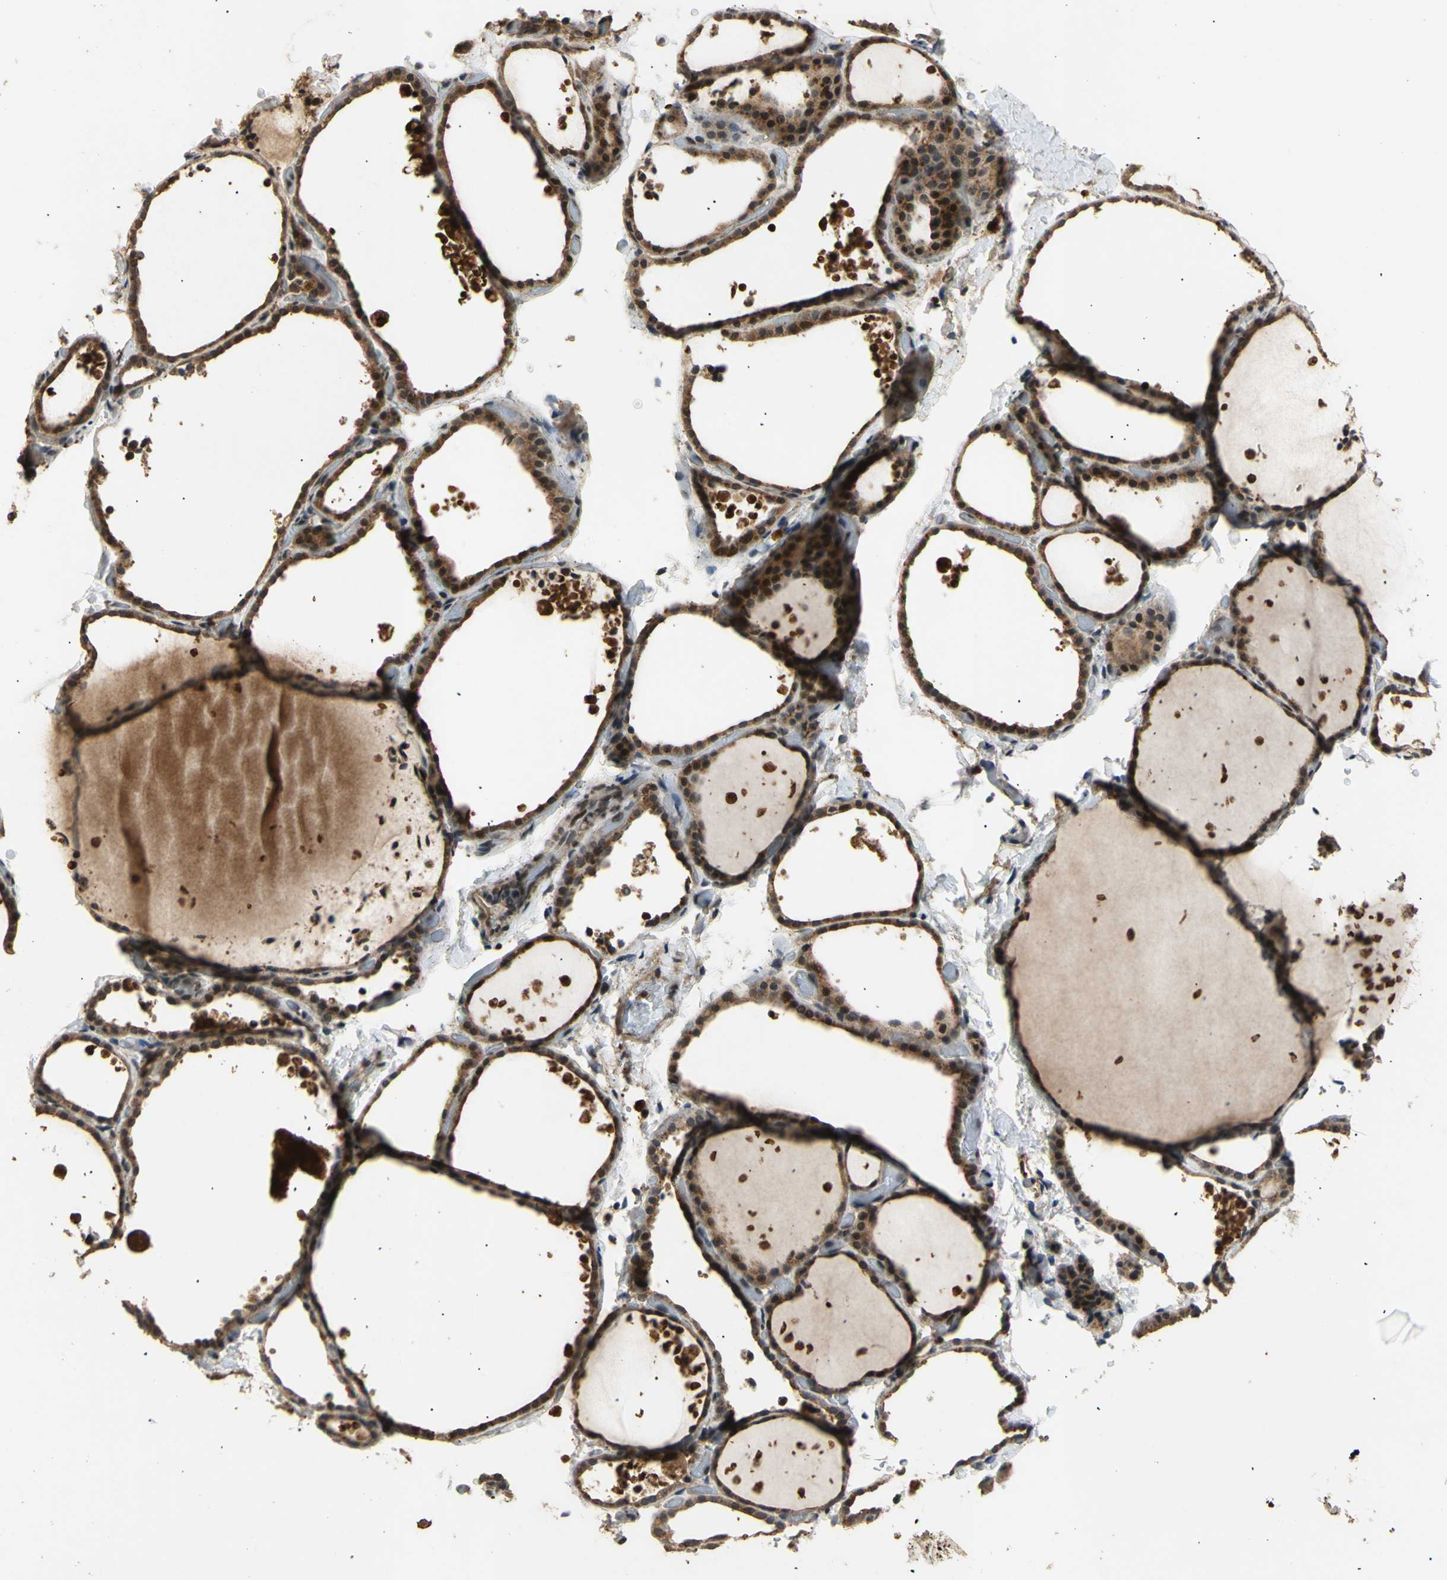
{"staining": {"intensity": "moderate", "quantity": ">75%", "location": "cytoplasmic/membranous,nuclear"}, "tissue": "thyroid gland", "cell_type": "Glandular cells", "image_type": "normal", "snomed": [{"axis": "morphology", "description": "Normal tissue, NOS"}, {"axis": "topography", "description": "Thyroid gland"}], "caption": "Protein staining of benign thyroid gland demonstrates moderate cytoplasmic/membranous,nuclear expression in approximately >75% of glandular cells.", "gene": "GTF2E2", "patient": {"sex": "female", "age": 44}}